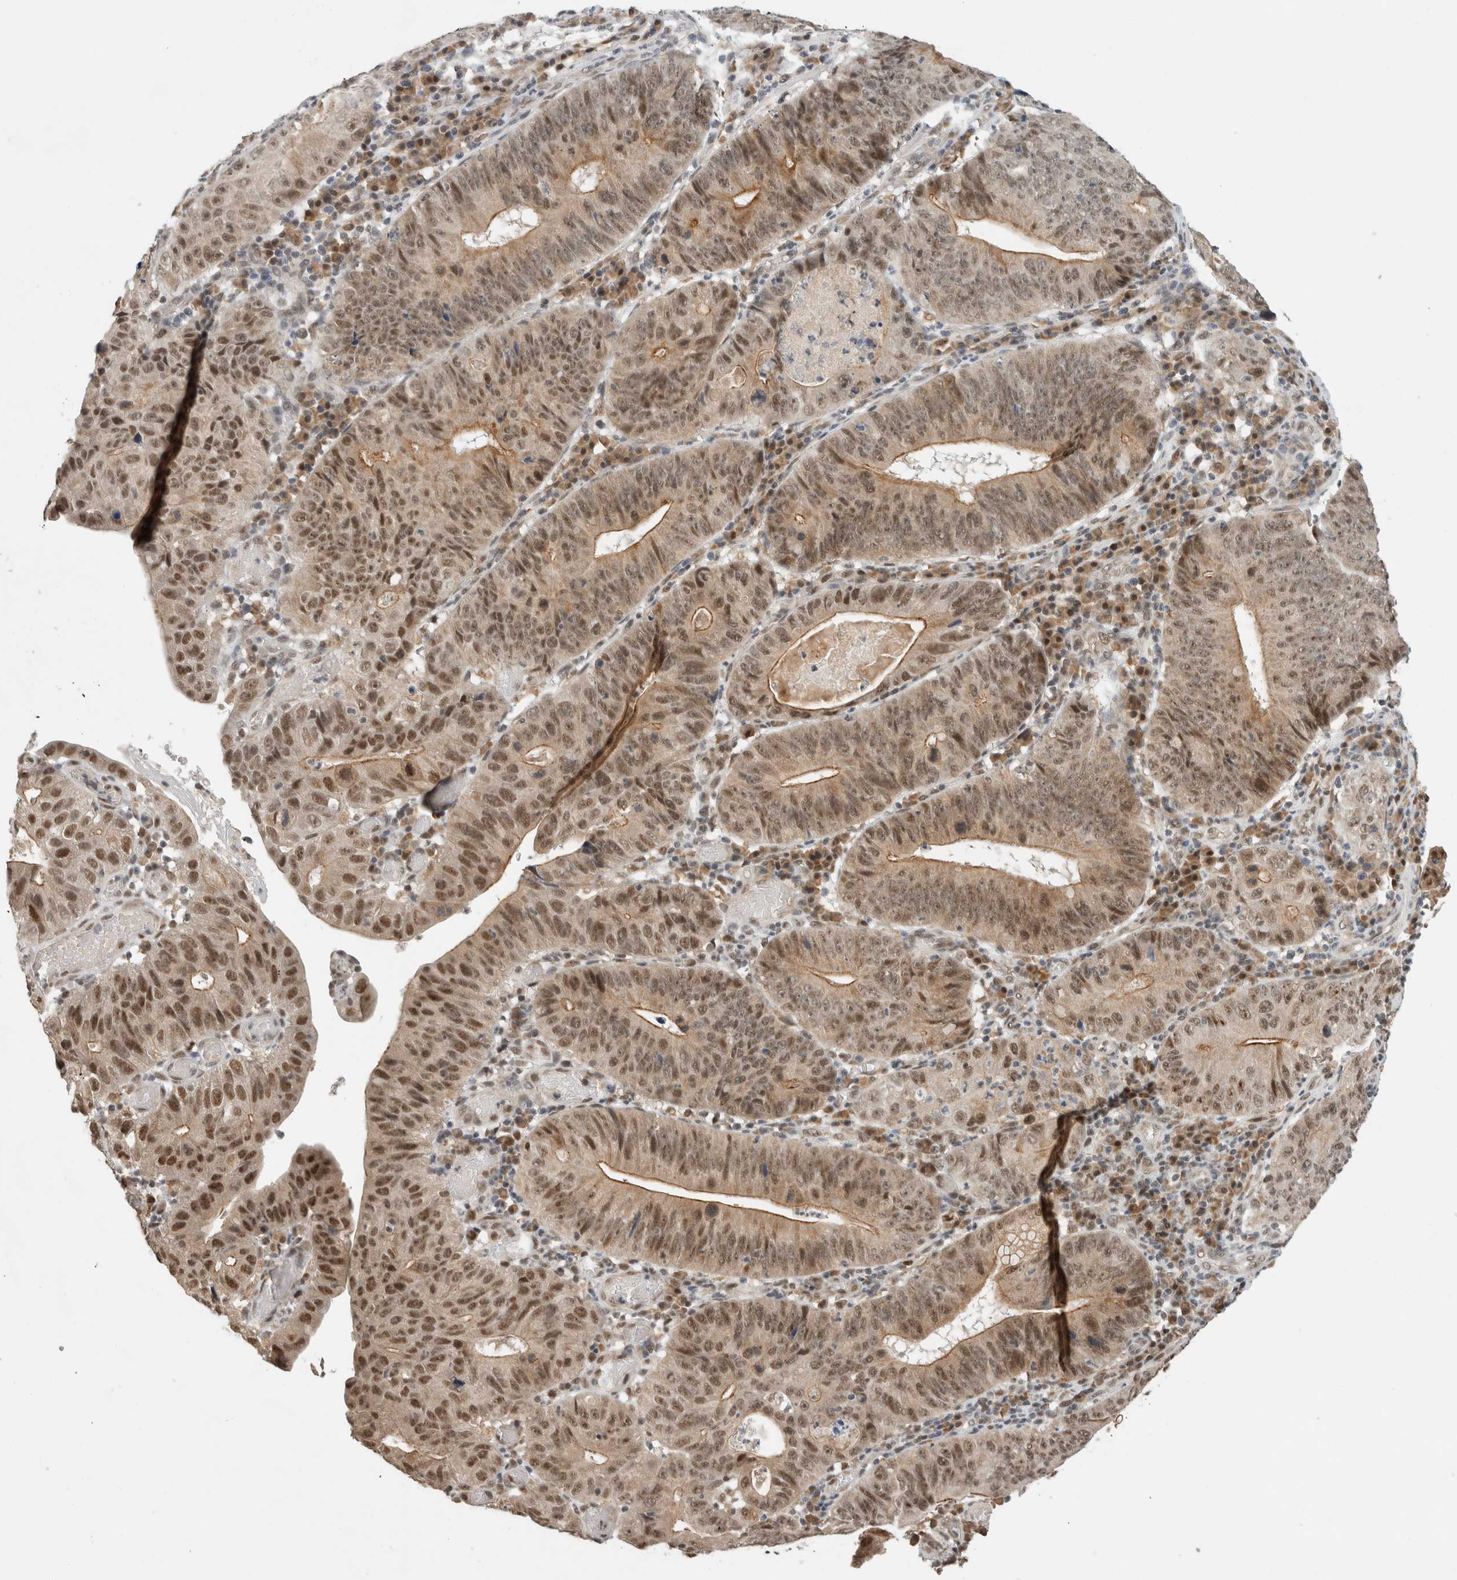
{"staining": {"intensity": "moderate", "quantity": ">75%", "location": "cytoplasmic/membranous,nuclear"}, "tissue": "stomach cancer", "cell_type": "Tumor cells", "image_type": "cancer", "snomed": [{"axis": "morphology", "description": "Adenocarcinoma, NOS"}, {"axis": "topography", "description": "Stomach"}], "caption": "Tumor cells display medium levels of moderate cytoplasmic/membranous and nuclear positivity in approximately >75% of cells in stomach adenocarcinoma.", "gene": "NCAPG2", "patient": {"sex": "male", "age": 59}}